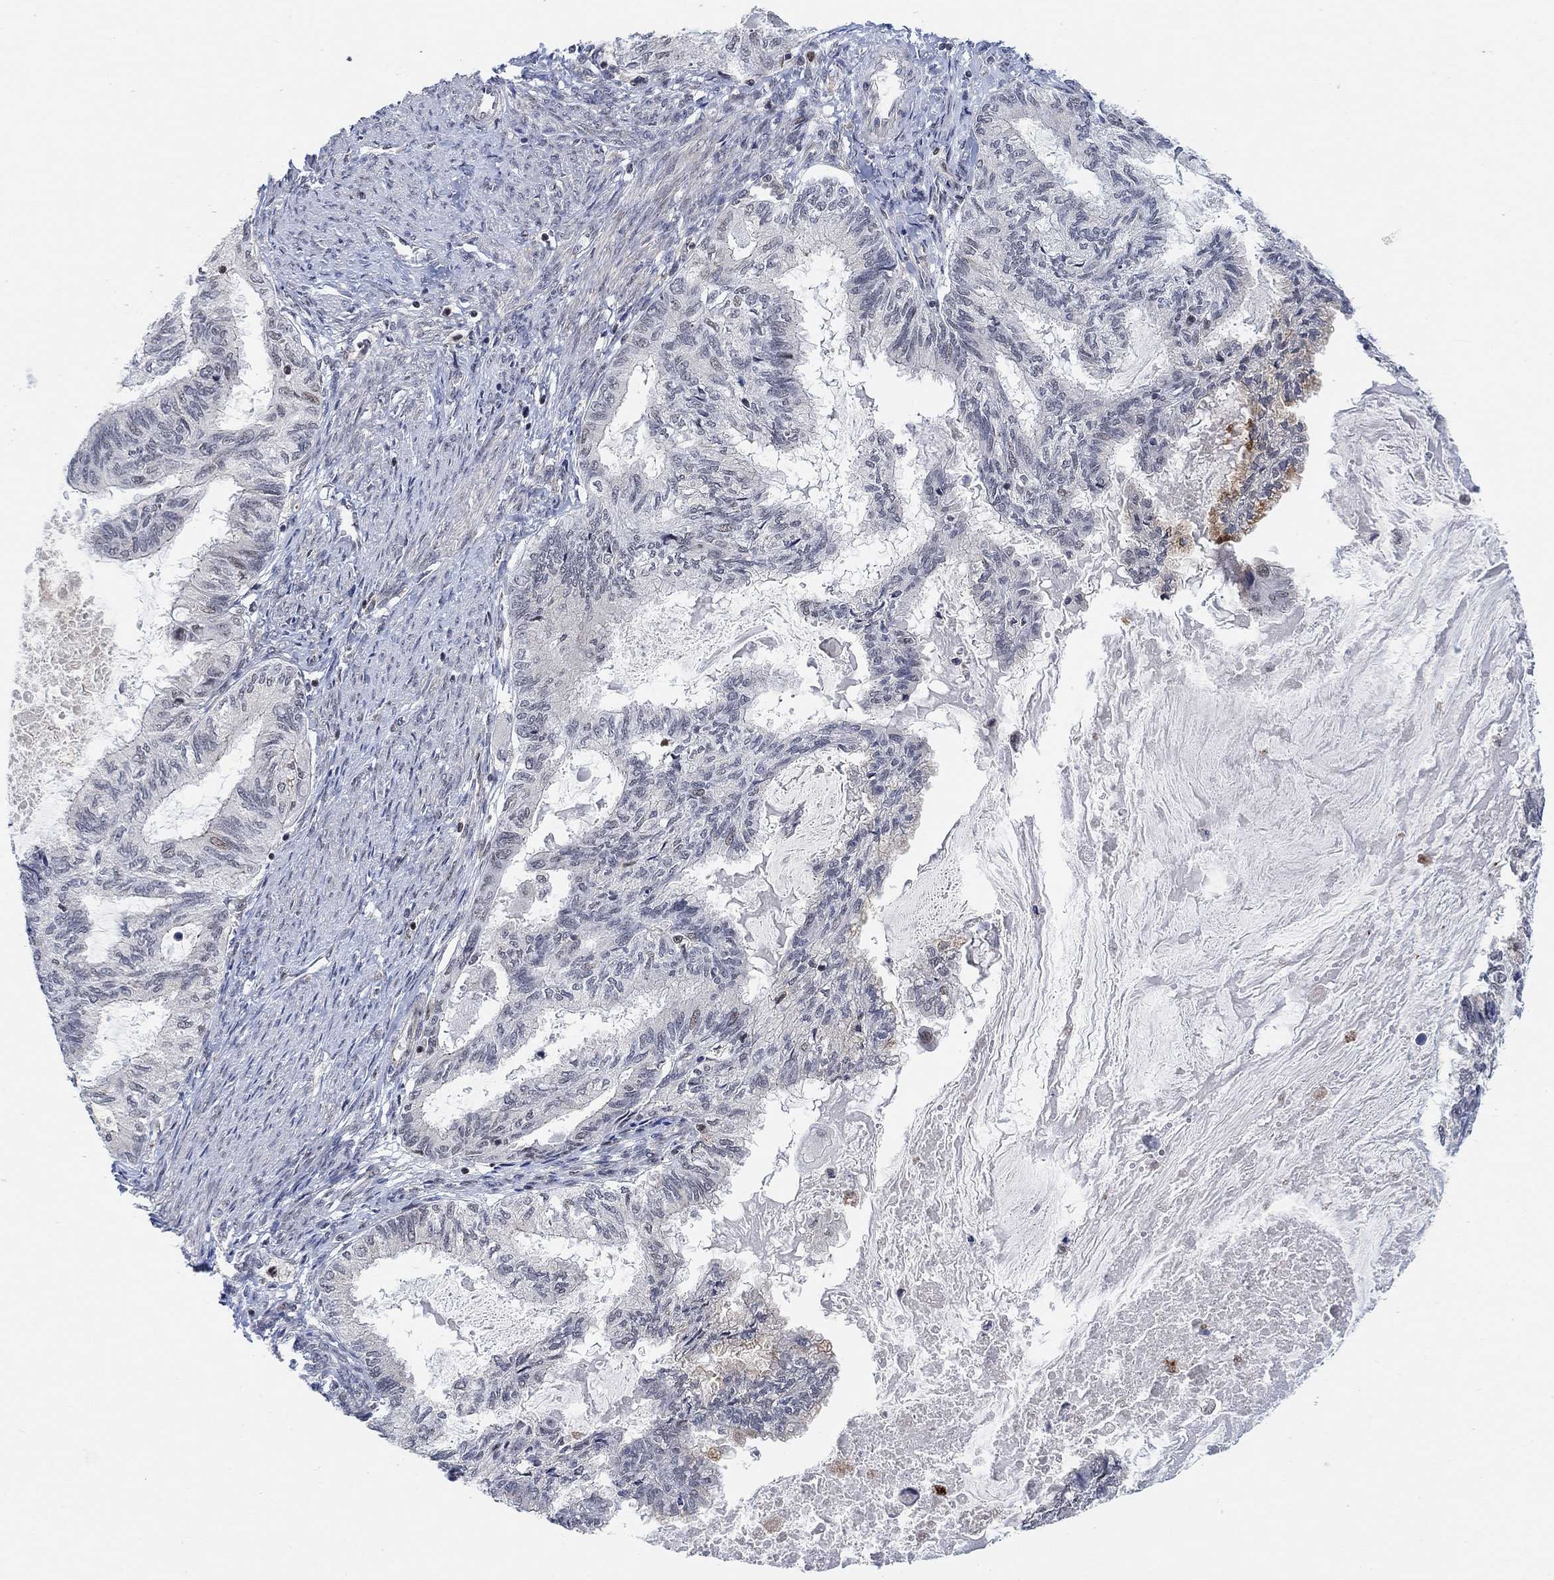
{"staining": {"intensity": "moderate", "quantity": "<25%", "location": "nuclear"}, "tissue": "endometrial cancer", "cell_type": "Tumor cells", "image_type": "cancer", "snomed": [{"axis": "morphology", "description": "Adenocarcinoma, NOS"}, {"axis": "topography", "description": "Endometrium"}], "caption": "Human endometrial adenocarcinoma stained for a protein (brown) reveals moderate nuclear positive expression in about <25% of tumor cells.", "gene": "PWWP2B", "patient": {"sex": "female", "age": 86}}